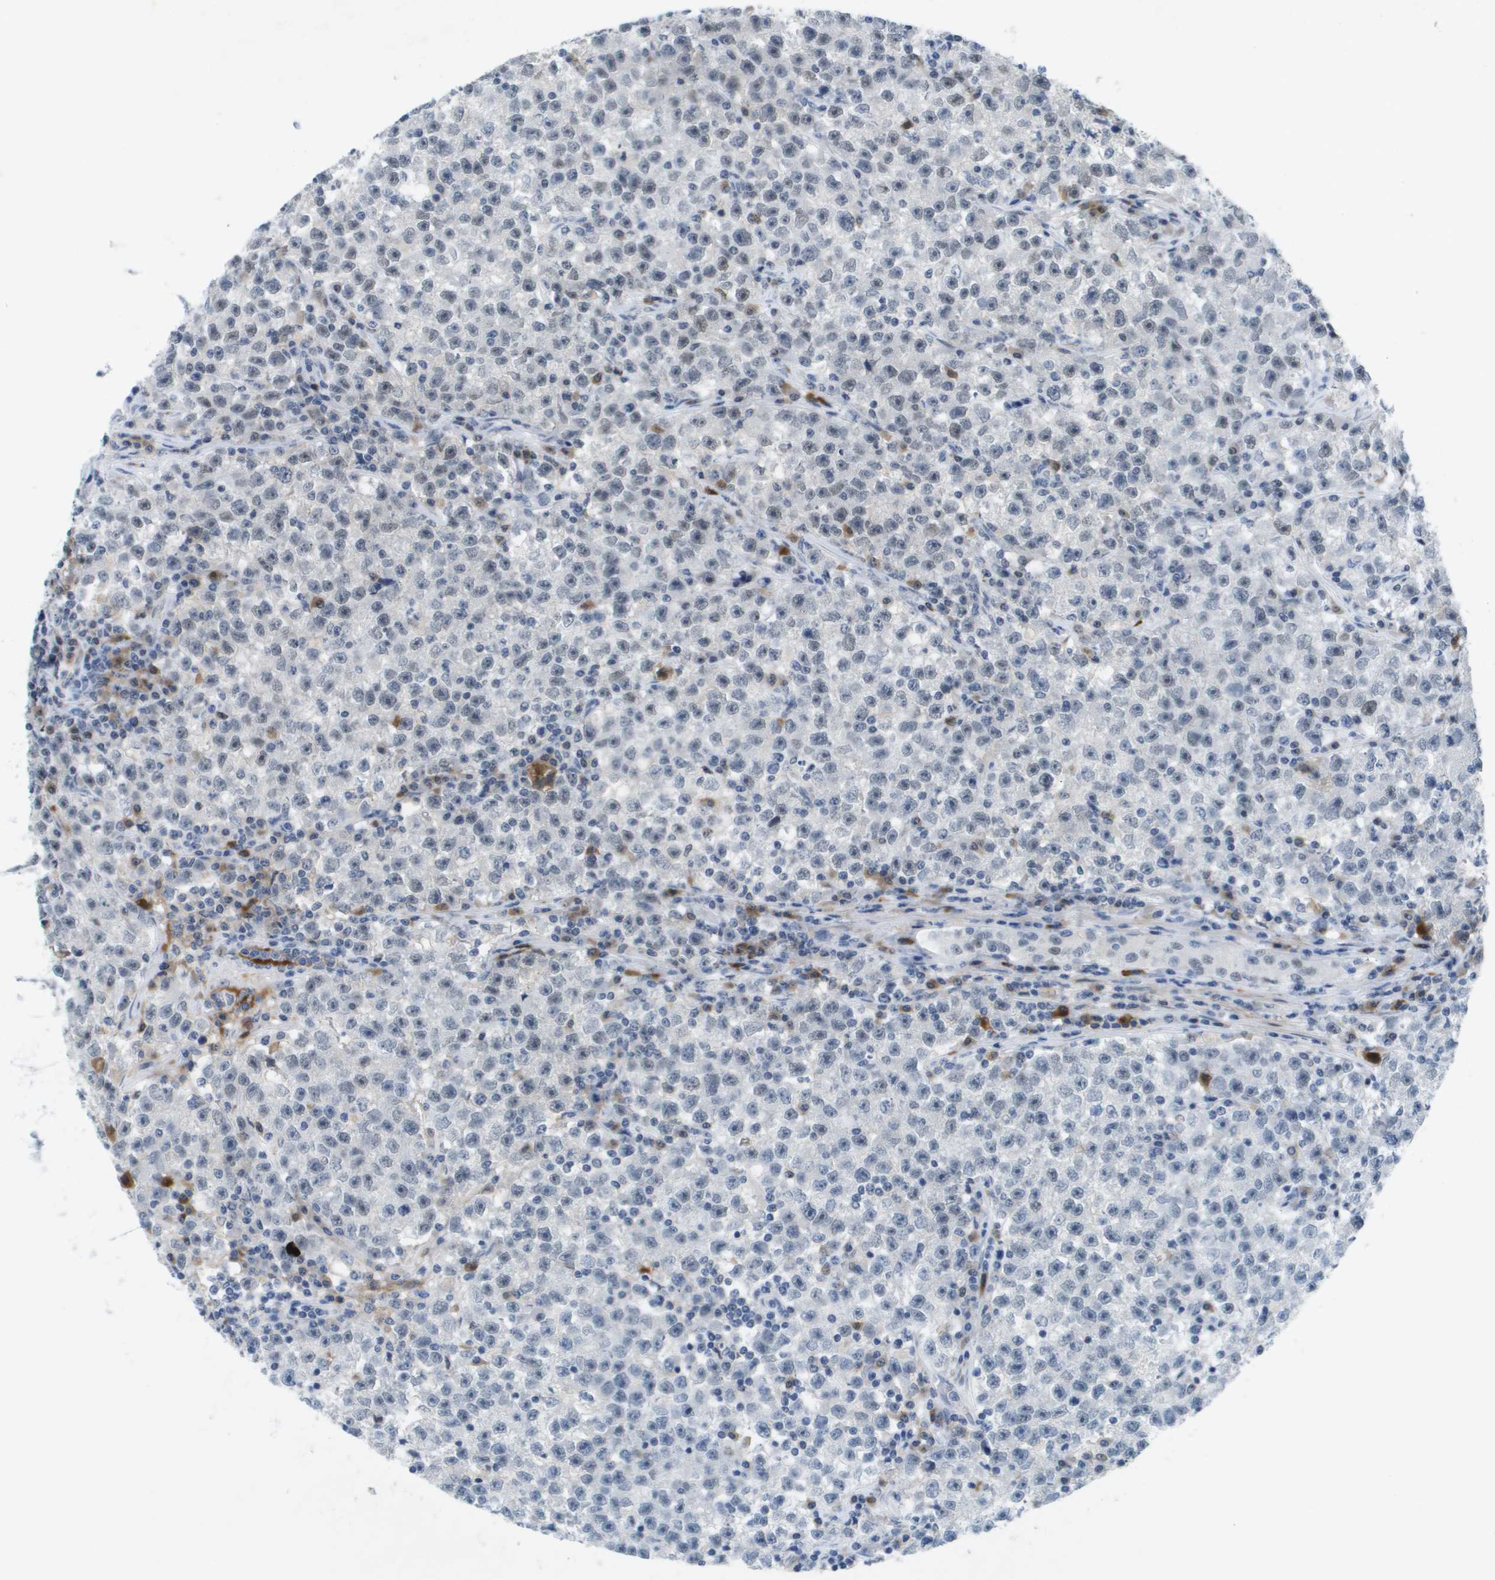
{"staining": {"intensity": "negative", "quantity": "none", "location": "none"}, "tissue": "testis cancer", "cell_type": "Tumor cells", "image_type": "cancer", "snomed": [{"axis": "morphology", "description": "Seminoma, NOS"}, {"axis": "topography", "description": "Testis"}], "caption": "A photomicrograph of testis seminoma stained for a protein reveals no brown staining in tumor cells.", "gene": "TP53RK", "patient": {"sex": "male", "age": 22}}